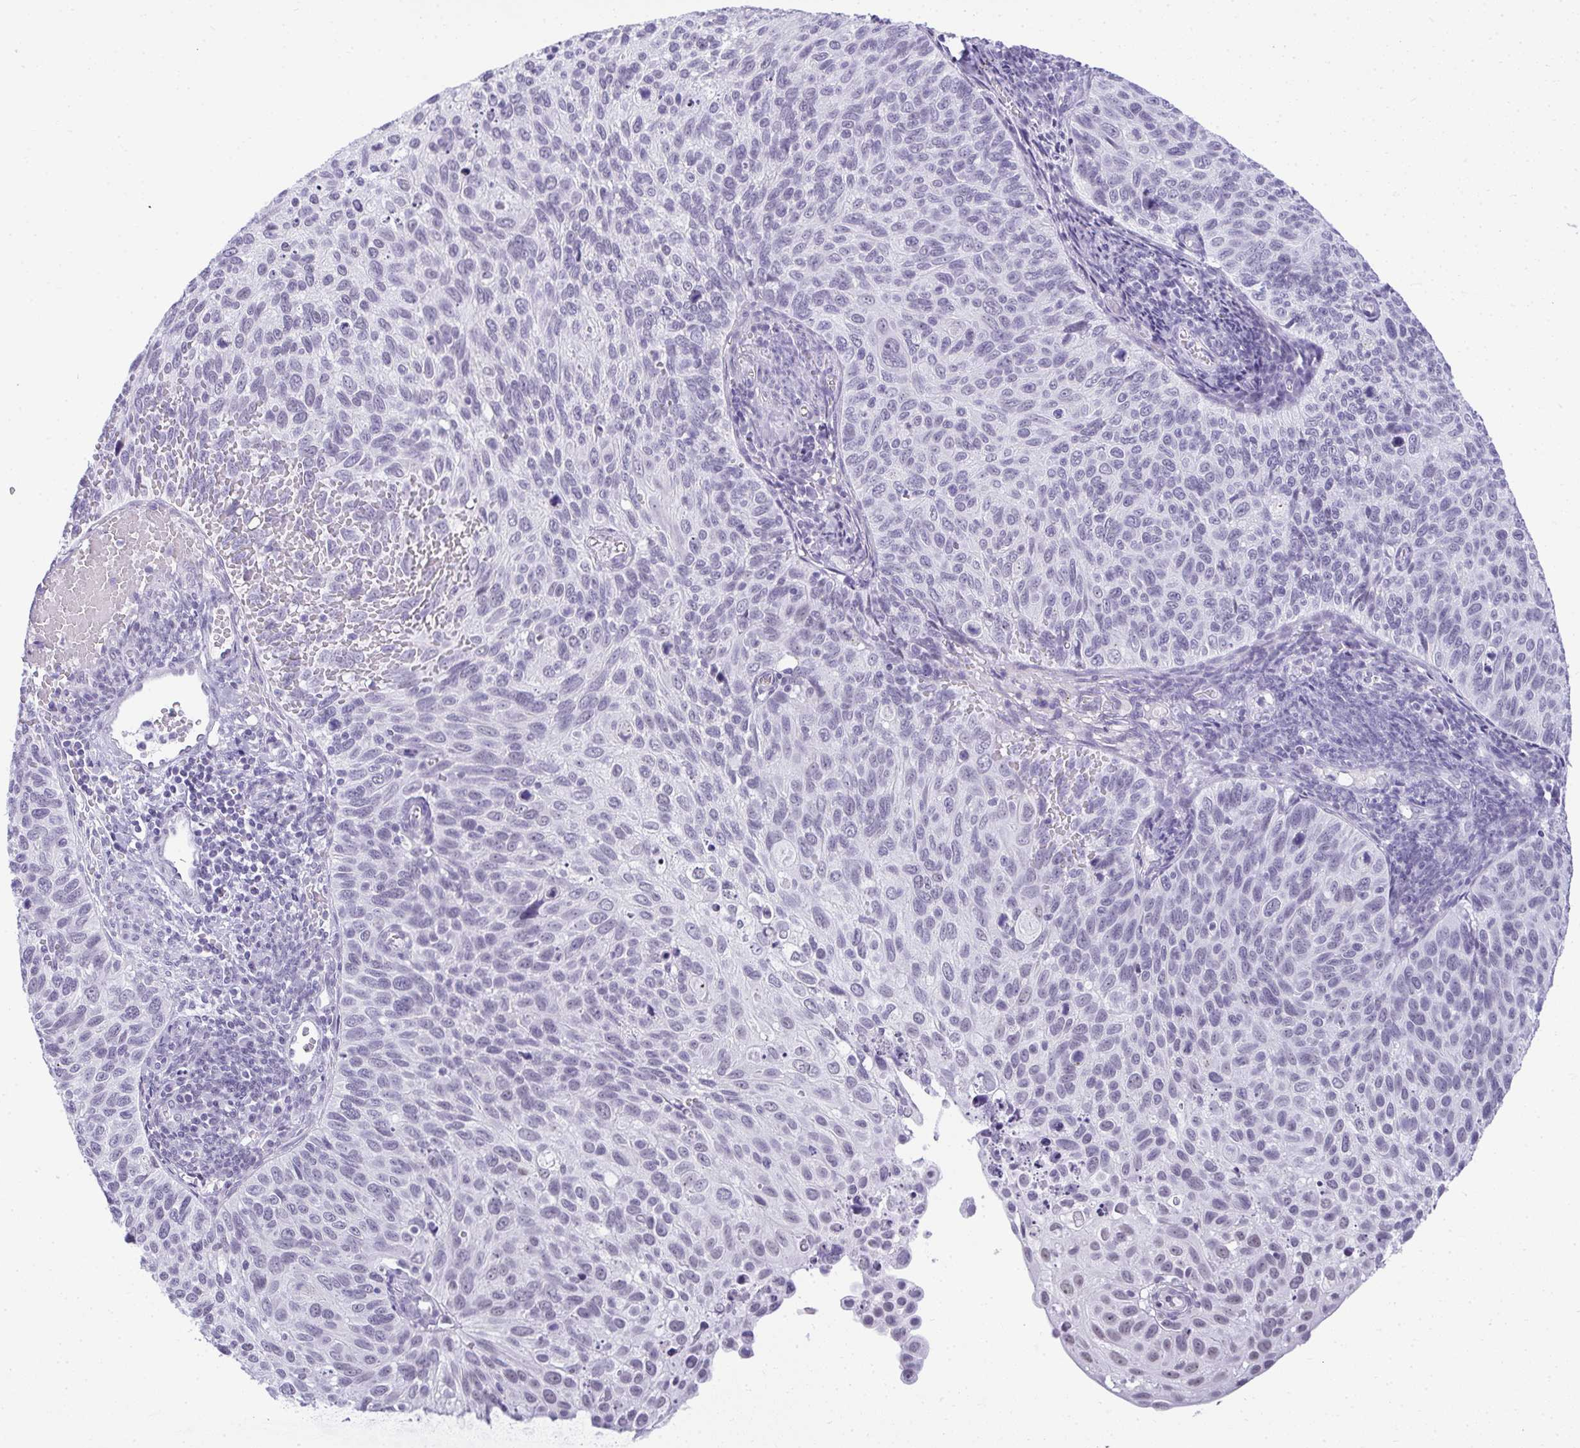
{"staining": {"intensity": "weak", "quantity": "<25%", "location": "nuclear"}, "tissue": "cervical cancer", "cell_type": "Tumor cells", "image_type": "cancer", "snomed": [{"axis": "morphology", "description": "Squamous cell carcinoma, NOS"}, {"axis": "topography", "description": "Cervix"}], "caption": "High power microscopy histopathology image of an immunohistochemistry histopathology image of cervical squamous cell carcinoma, revealing no significant expression in tumor cells.", "gene": "PLA2G1B", "patient": {"sex": "female", "age": 70}}